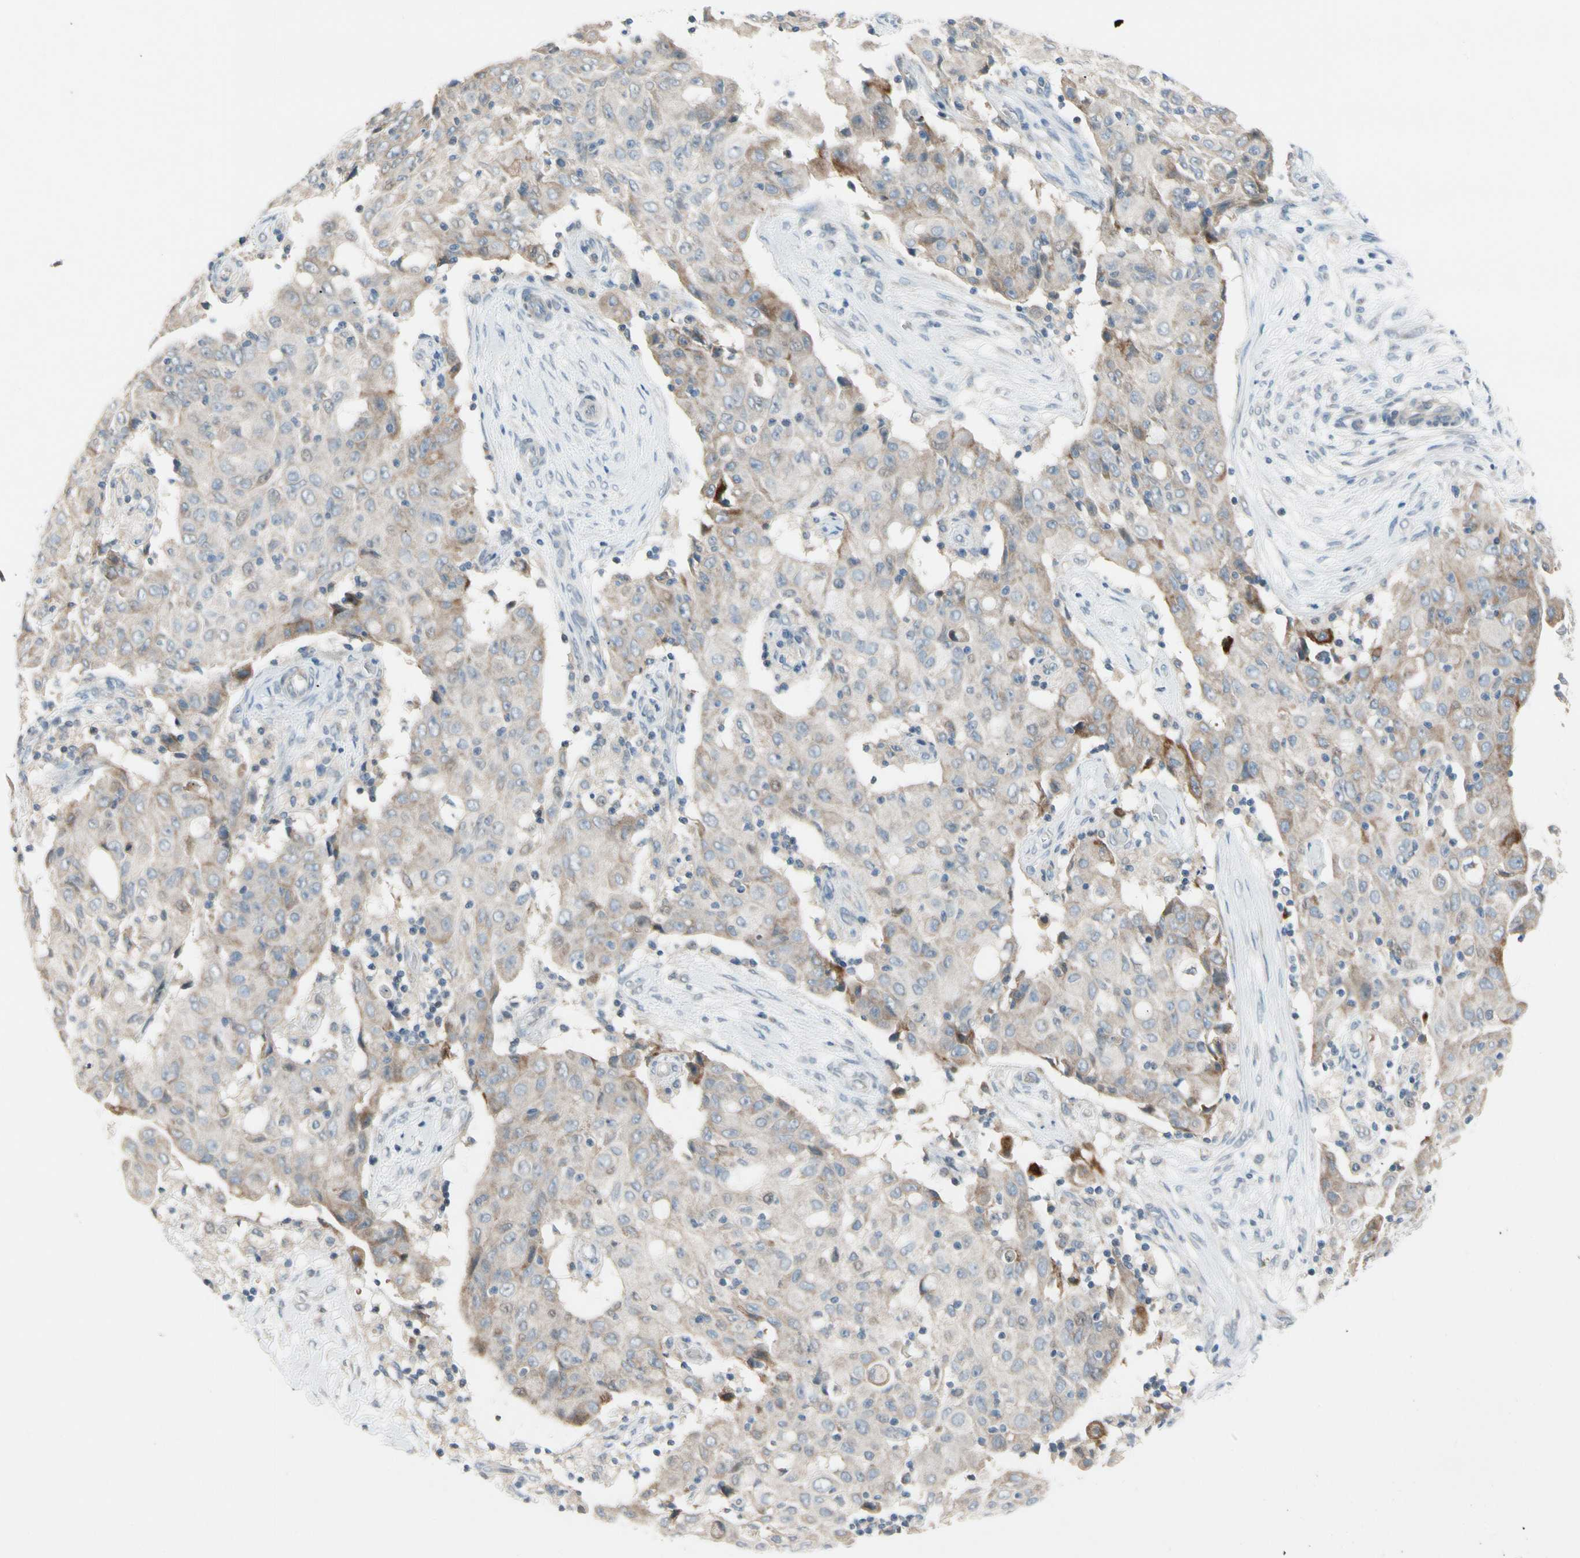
{"staining": {"intensity": "weak", "quantity": "25%-75%", "location": "cytoplasmic/membranous"}, "tissue": "ovarian cancer", "cell_type": "Tumor cells", "image_type": "cancer", "snomed": [{"axis": "morphology", "description": "Carcinoma, endometroid"}, {"axis": "topography", "description": "Ovary"}], "caption": "A photomicrograph of human endometroid carcinoma (ovarian) stained for a protein displays weak cytoplasmic/membranous brown staining in tumor cells.", "gene": "PIP5K1B", "patient": {"sex": "female", "age": 42}}